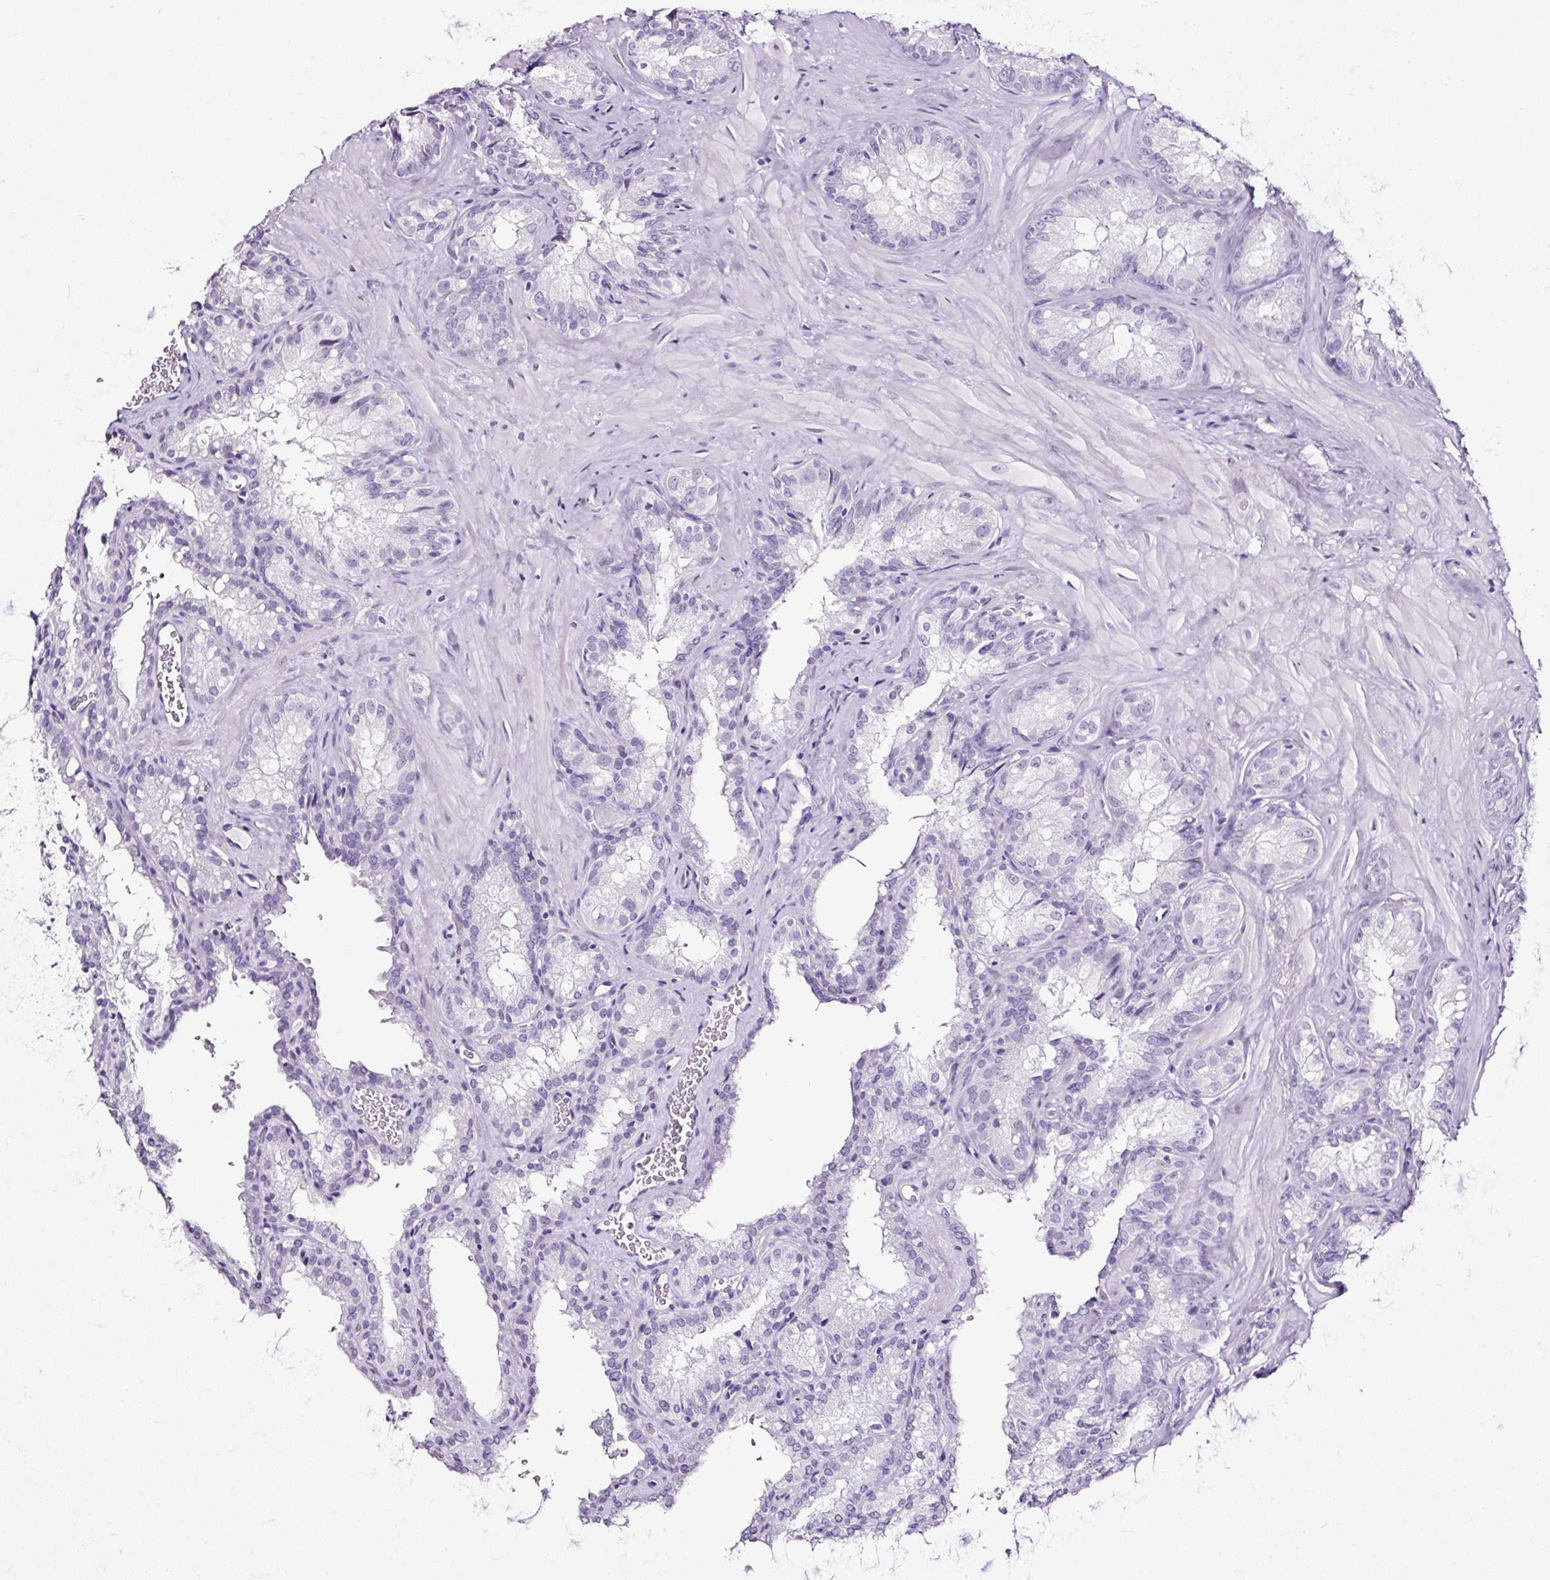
{"staining": {"intensity": "negative", "quantity": "none", "location": "none"}, "tissue": "seminal vesicle", "cell_type": "Glandular cells", "image_type": "normal", "snomed": [{"axis": "morphology", "description": "Normal tissue, NOS"}, {"axis": "topography", "description": "Seminal veicle"}], "caption": "IHC histopathology image of benign seminal vesicle stained for a protein (brown), which displays no staining in glandular cells. (DAB (3,3'-diaminobenzidine) immunohistochemistry, high magnification).", "gene": "NPHS2", "patient": {"sex": "male", "age": 47}}